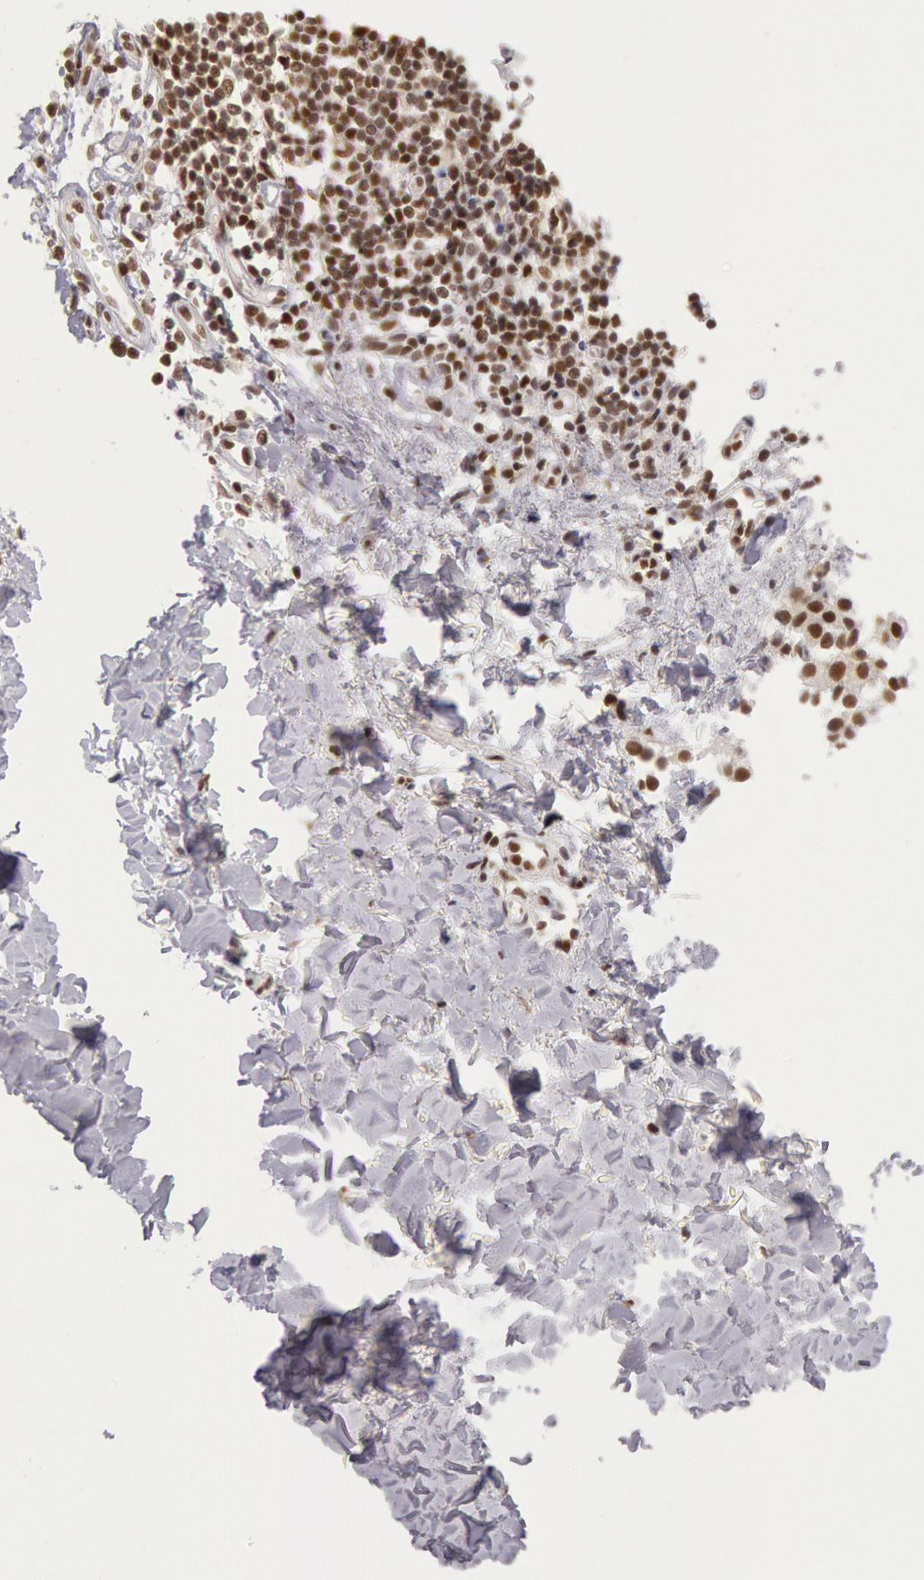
{"staining": {"intensity": "strong", "quantity": ">75%", "location": "nuclear"}, "tissue": "melanoma", "cell_type": "Tumor cells", "image_type": "cancer", "snomed": [{"axis": "morphology", "description": "Malignant melanoma, NOS"}, {"axis": "topography", "description": "Skin"}], "caption": "This is a micrograph of immunohistochemistry (IHC) staining of melanoma, which shows strong staining in the nuclear of tumor cells.", "gene": "ESS2", "patient": {"sex": "male", "age": 23}}